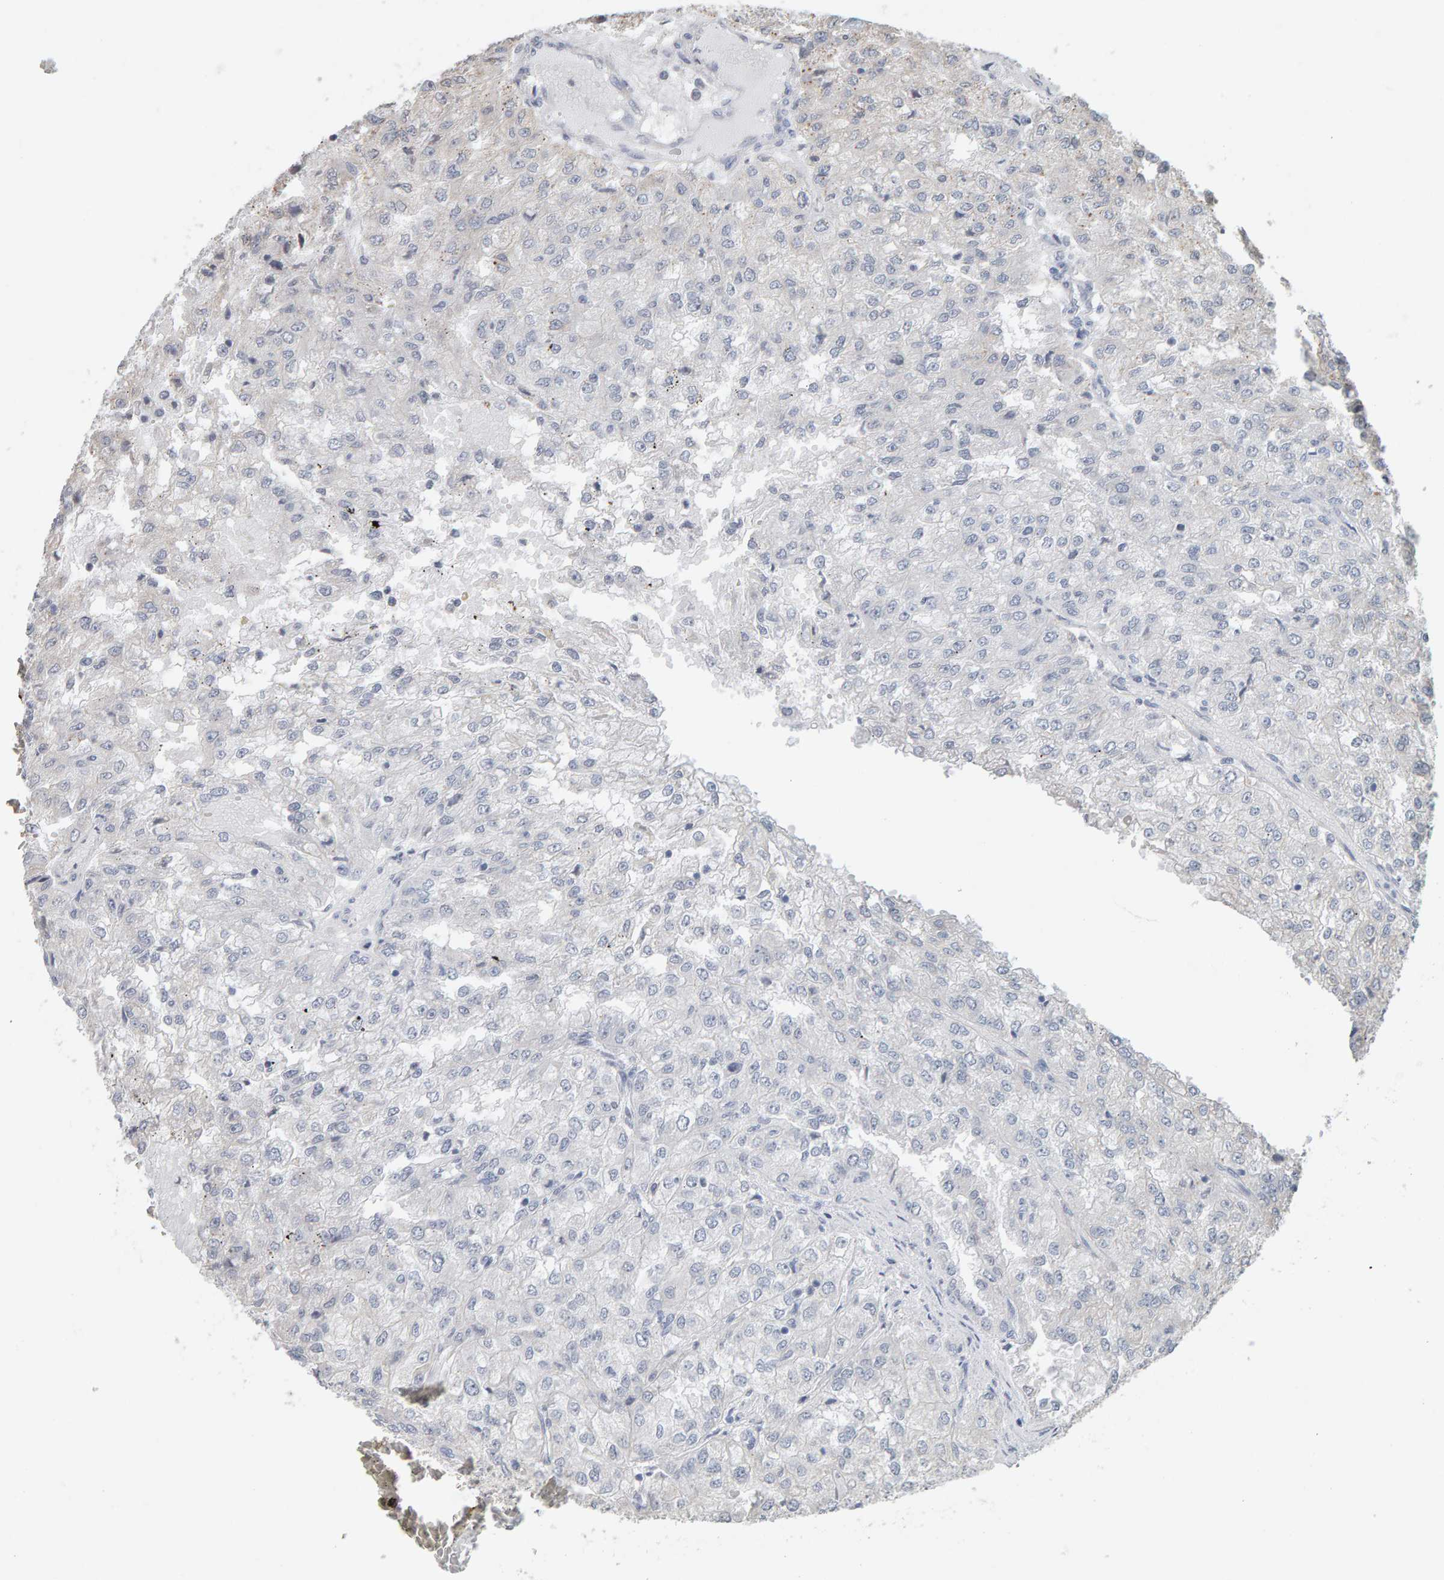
{"staining": {"intensity": "negative", "quantity": "none", "location": "none"}, "tissue": "renal cancer", "cell_type": "Tumor cells", "image_type": "cancer", "snomed": [{"axis": "morphology", "description": "Adenocarcinoma, NOS"}, {"axis": "topography", "description": "Kidney"}], "caption": "Human renal cancer stained for a protein using immunohistochemistry demonstrates no positivity in tumor cells.", "gene": "ADHFE1", "patient": {"sex": "female", "age": 54}}